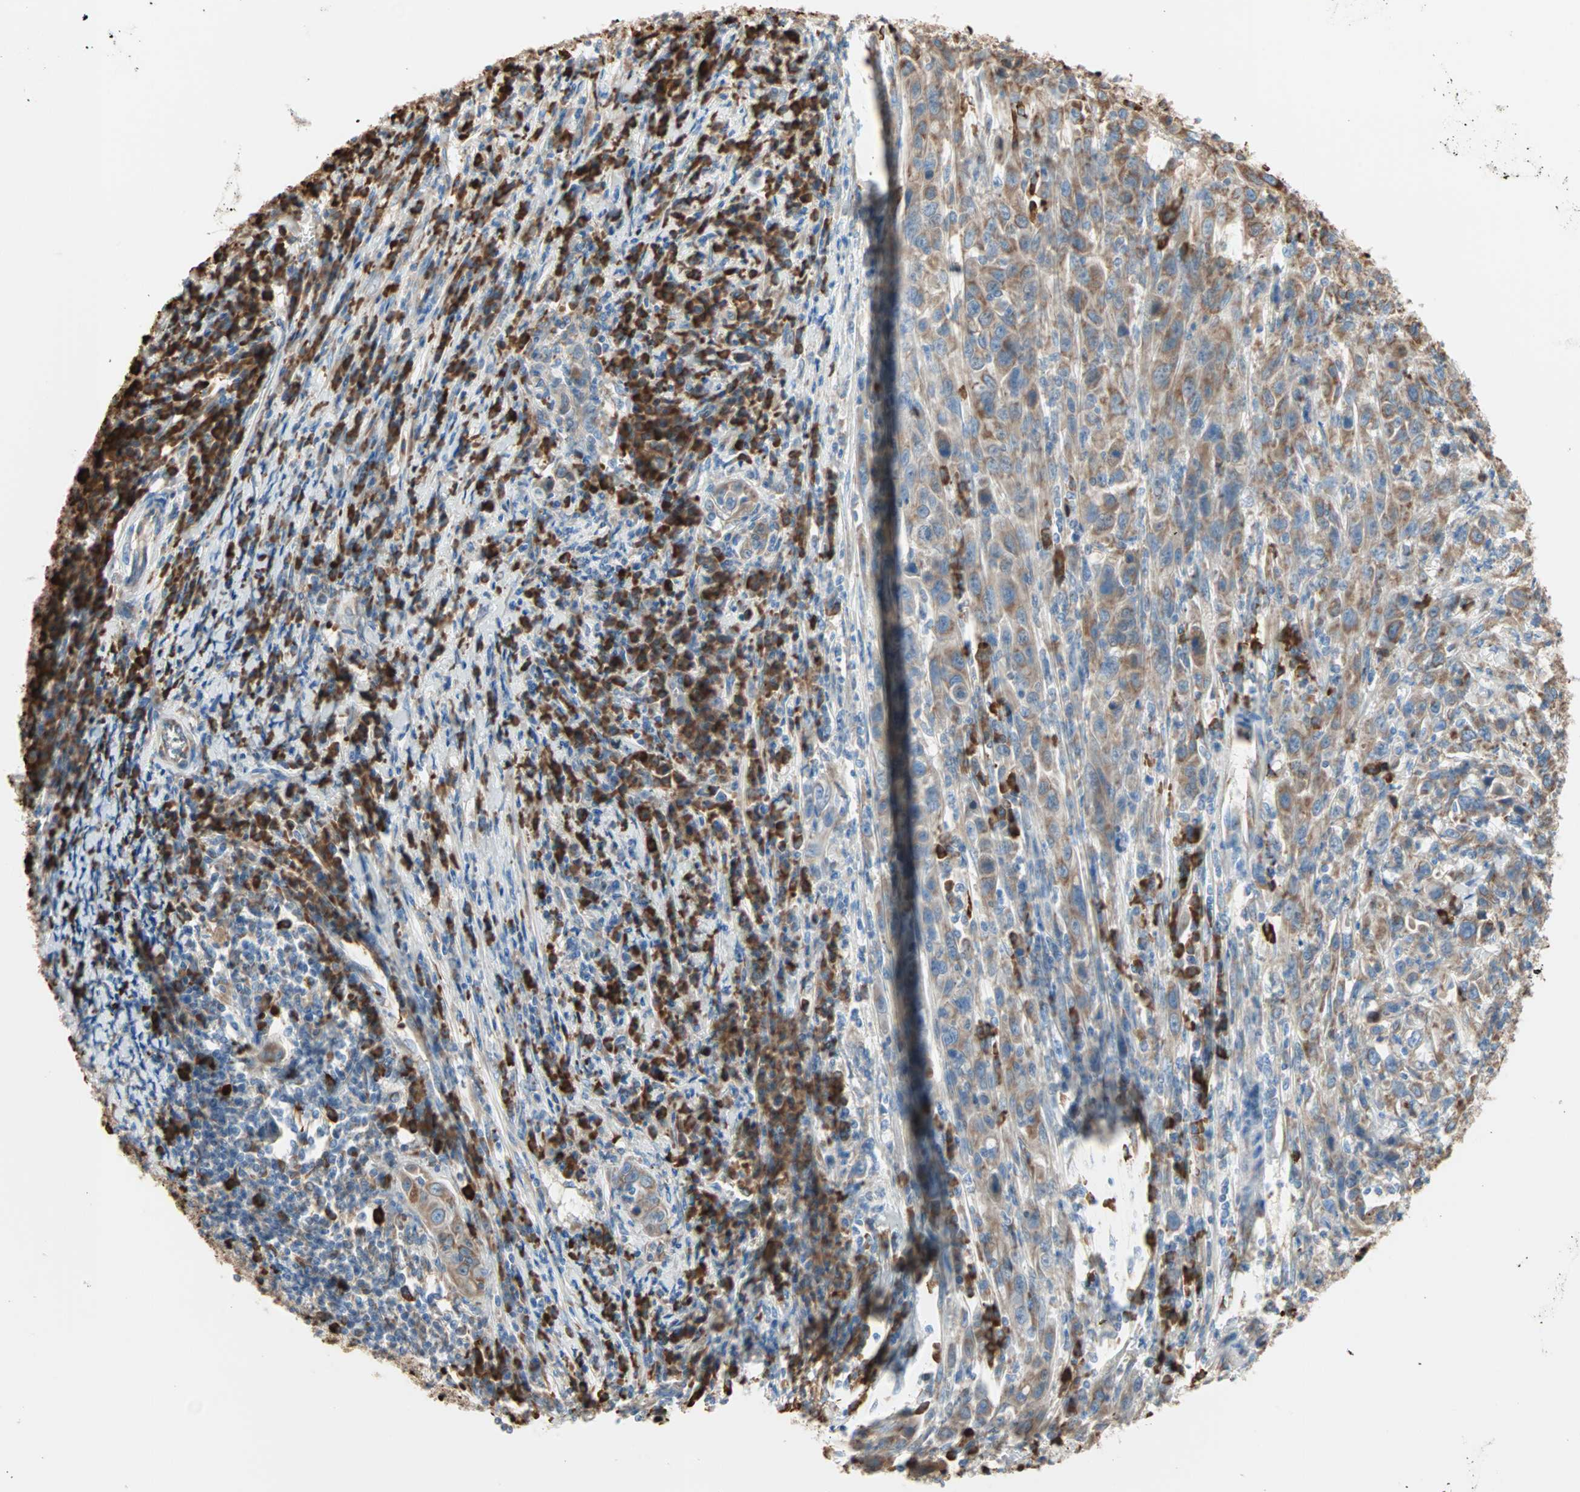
{"staining": {"intensity": "moderate", "quantity": ">75%", "location": "cytoplasmic/membranous"}, "tissue": "cervical cancer", "cell_type": "Tumor cells", "image_type": "cancer", "snomed": [{"axis": "morphology", "description": "Squamous cell carcinoma, NOS"}, {"axis": "topography", "description": "Cervix"}], "caption": "IHC (DAB) staining of cervical cancer (squamous cell carcinoma) reveals moderate cytoplasmic/membranous protein positivity in about >75% of tumor cells.", "gene": "PLCXD1", "patient": {"sex": "female", "age": 46}}